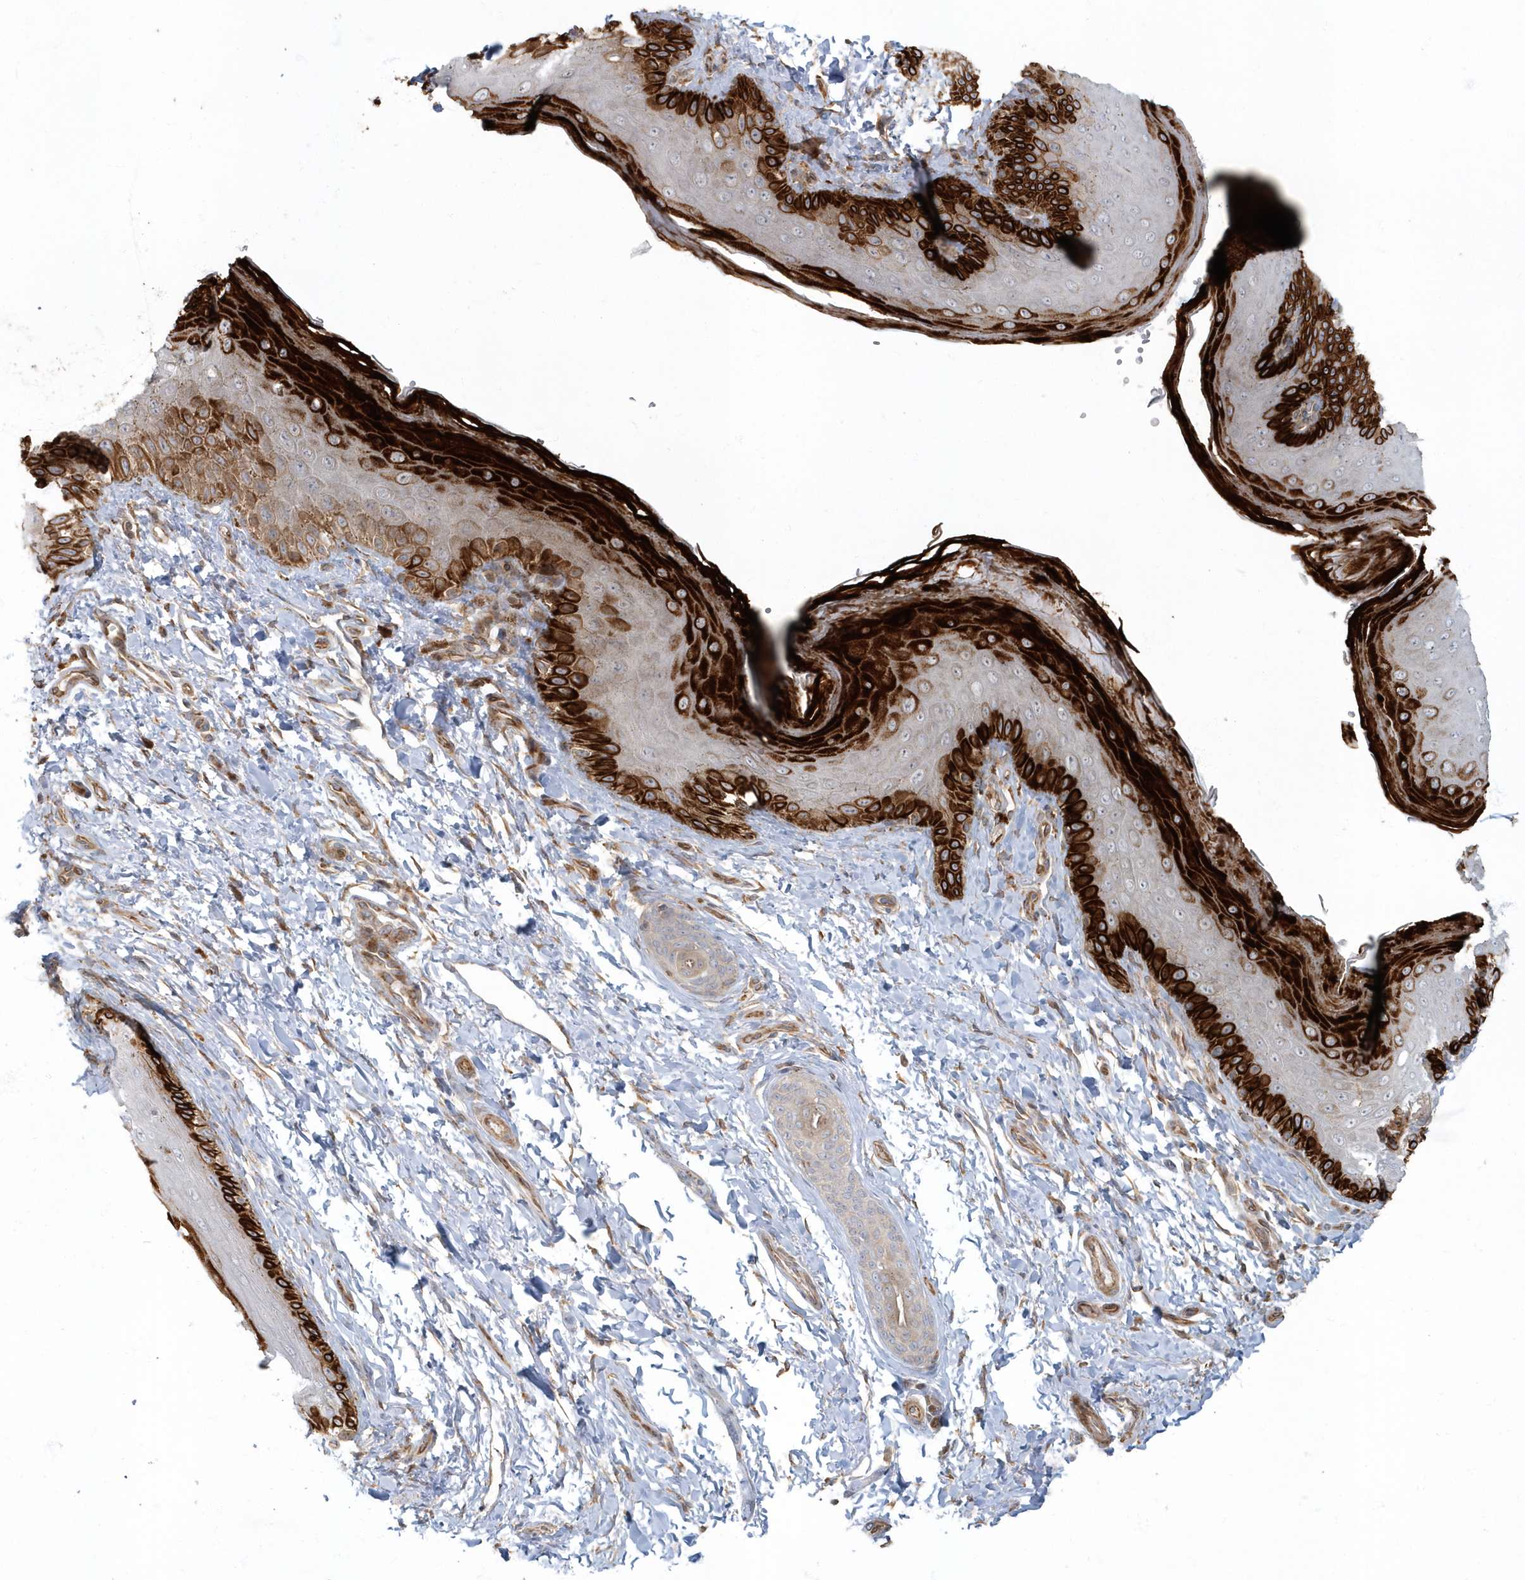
{"staining": {"intensity": "strong", "quantity": "25%-75%", "location": "cytoplasmic/membranous"}, "tissue": "skin", "cell_type": "Epidermal cells", "image_type": "normal", "snomed": [{"axis": "morphology", "description": "Normal tissue, NOS"}, {"axis": "topography", "description": "Anal"}], "caption": "Epidermal cells show high levels of strong cytoplasmic/membranous expression in approximately 25%-75% of cells in benign human skin.", "gene": "ARHGEF38", "patient": {"sex": "male", "age": 44}}